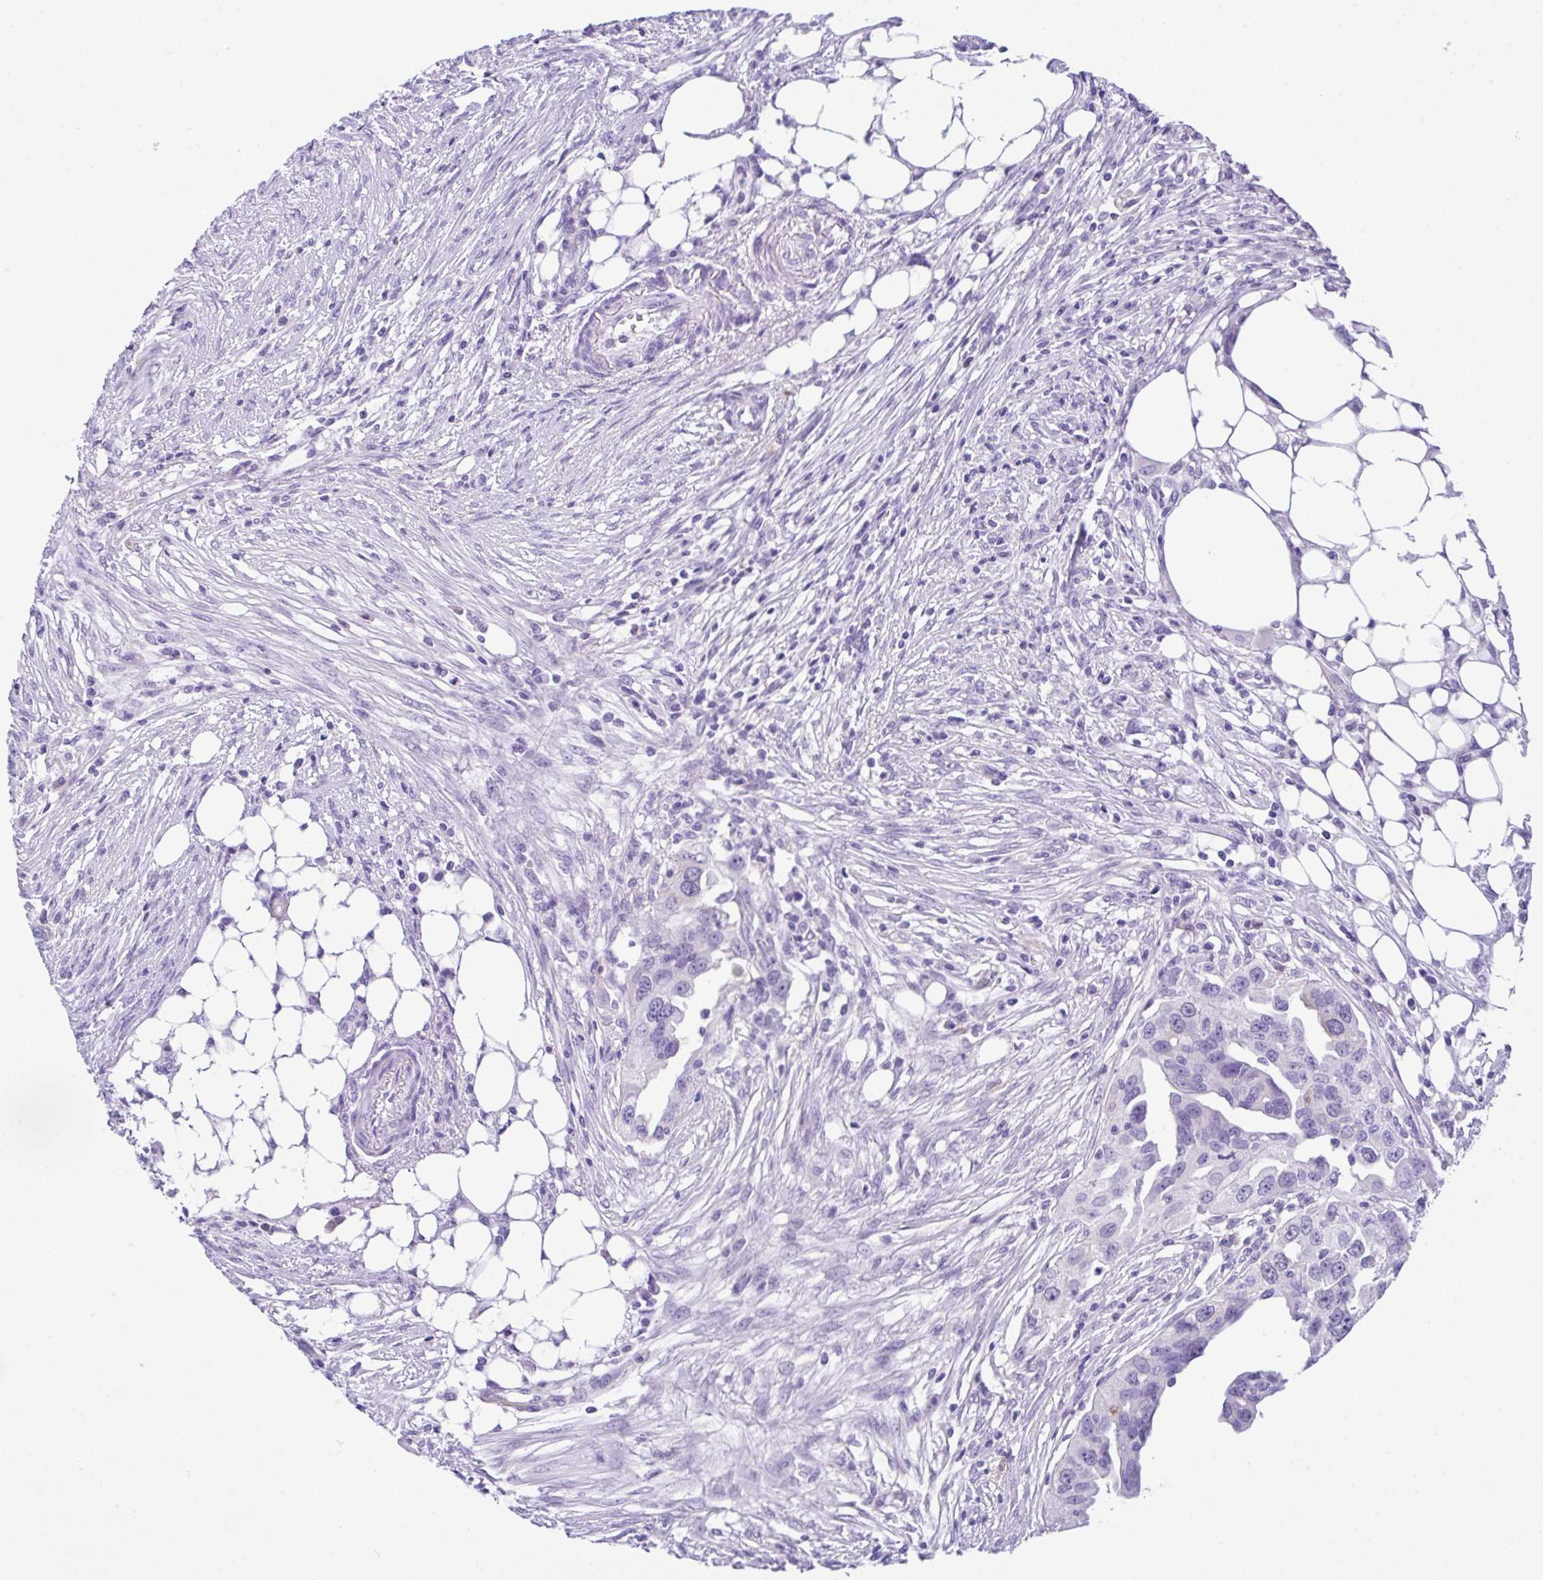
{"staining": {"intensity": "negative", "quantity": "none", "location": "none"}, "tissue": "ovarian cancer", "cell_type": "Tumor cells", "image_type": "cancer", "snomed": [{"axis": "morphology", "description": "Carcinoma, endometroid"}, {"axis": "morphology", "description": "Cystadenocarcinoma, serous, NOS"}, {"axis": "topography", "description": "Ovary"}], "caption": "Tumor cells show no significant expression in ovarian cancer (endometroid carcinoma).", "gene": "RRM2", "patient": {"sex": "female", "age": 45}}